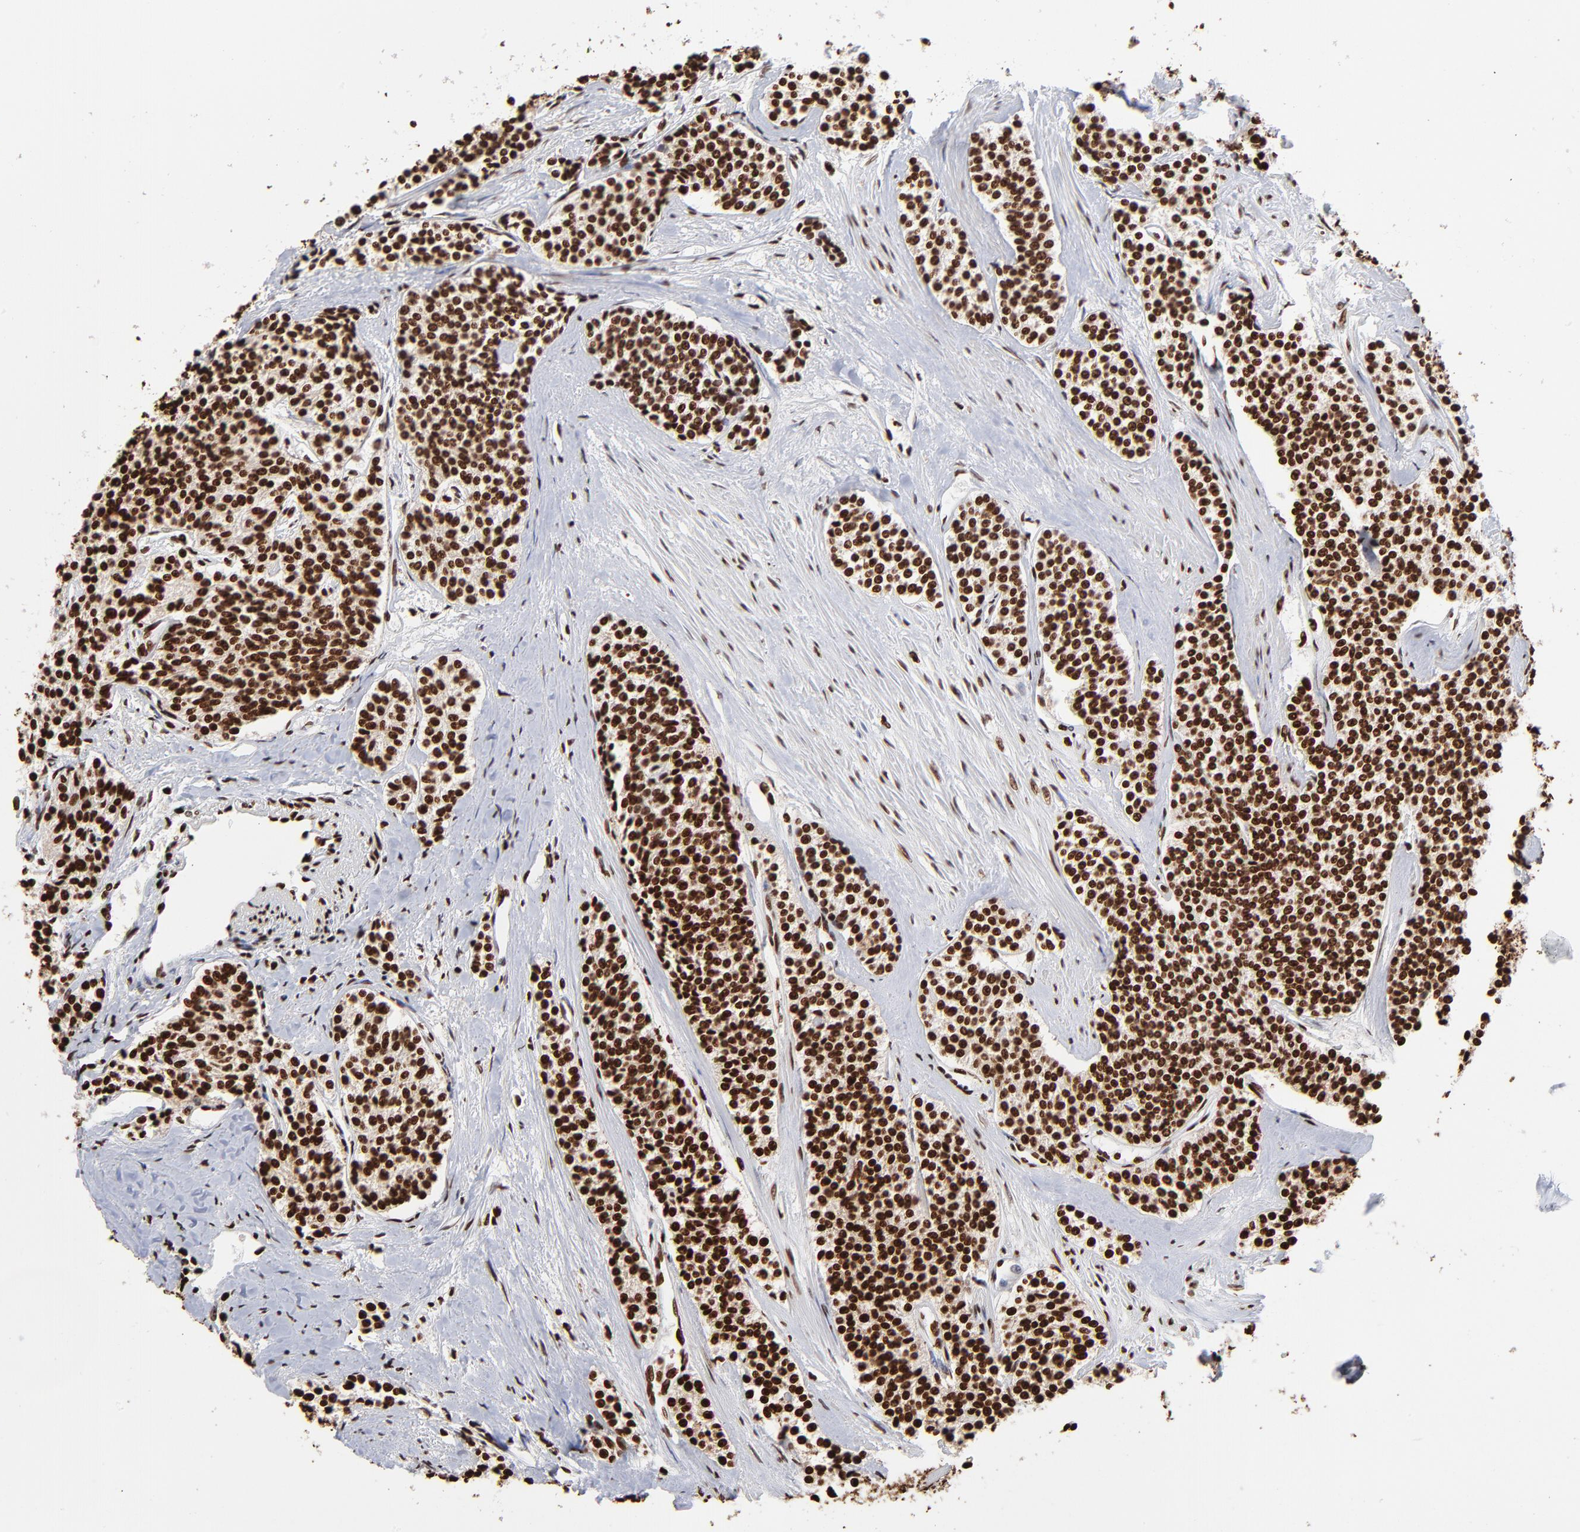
{"staining": {"intensity": "strong", "quantity": ">75%", "location": "nuclear"}, "tissue": "carcinoid", "cell_type": "Tumor cells", "image_type": "cancer", "snomed": [{"axis": "morphology", "description": "Carcinoid, malignant, NOS"}, {"axis": "topography", "description": "Stomach"}], "caption": "Strong nuclear expression for a protein is present in approximately >75% of tumor cells of malignant carcinoid using immunohistochemistry.", "gene": "ZNF544", "patient": {"sex": "female", "age": 76}}